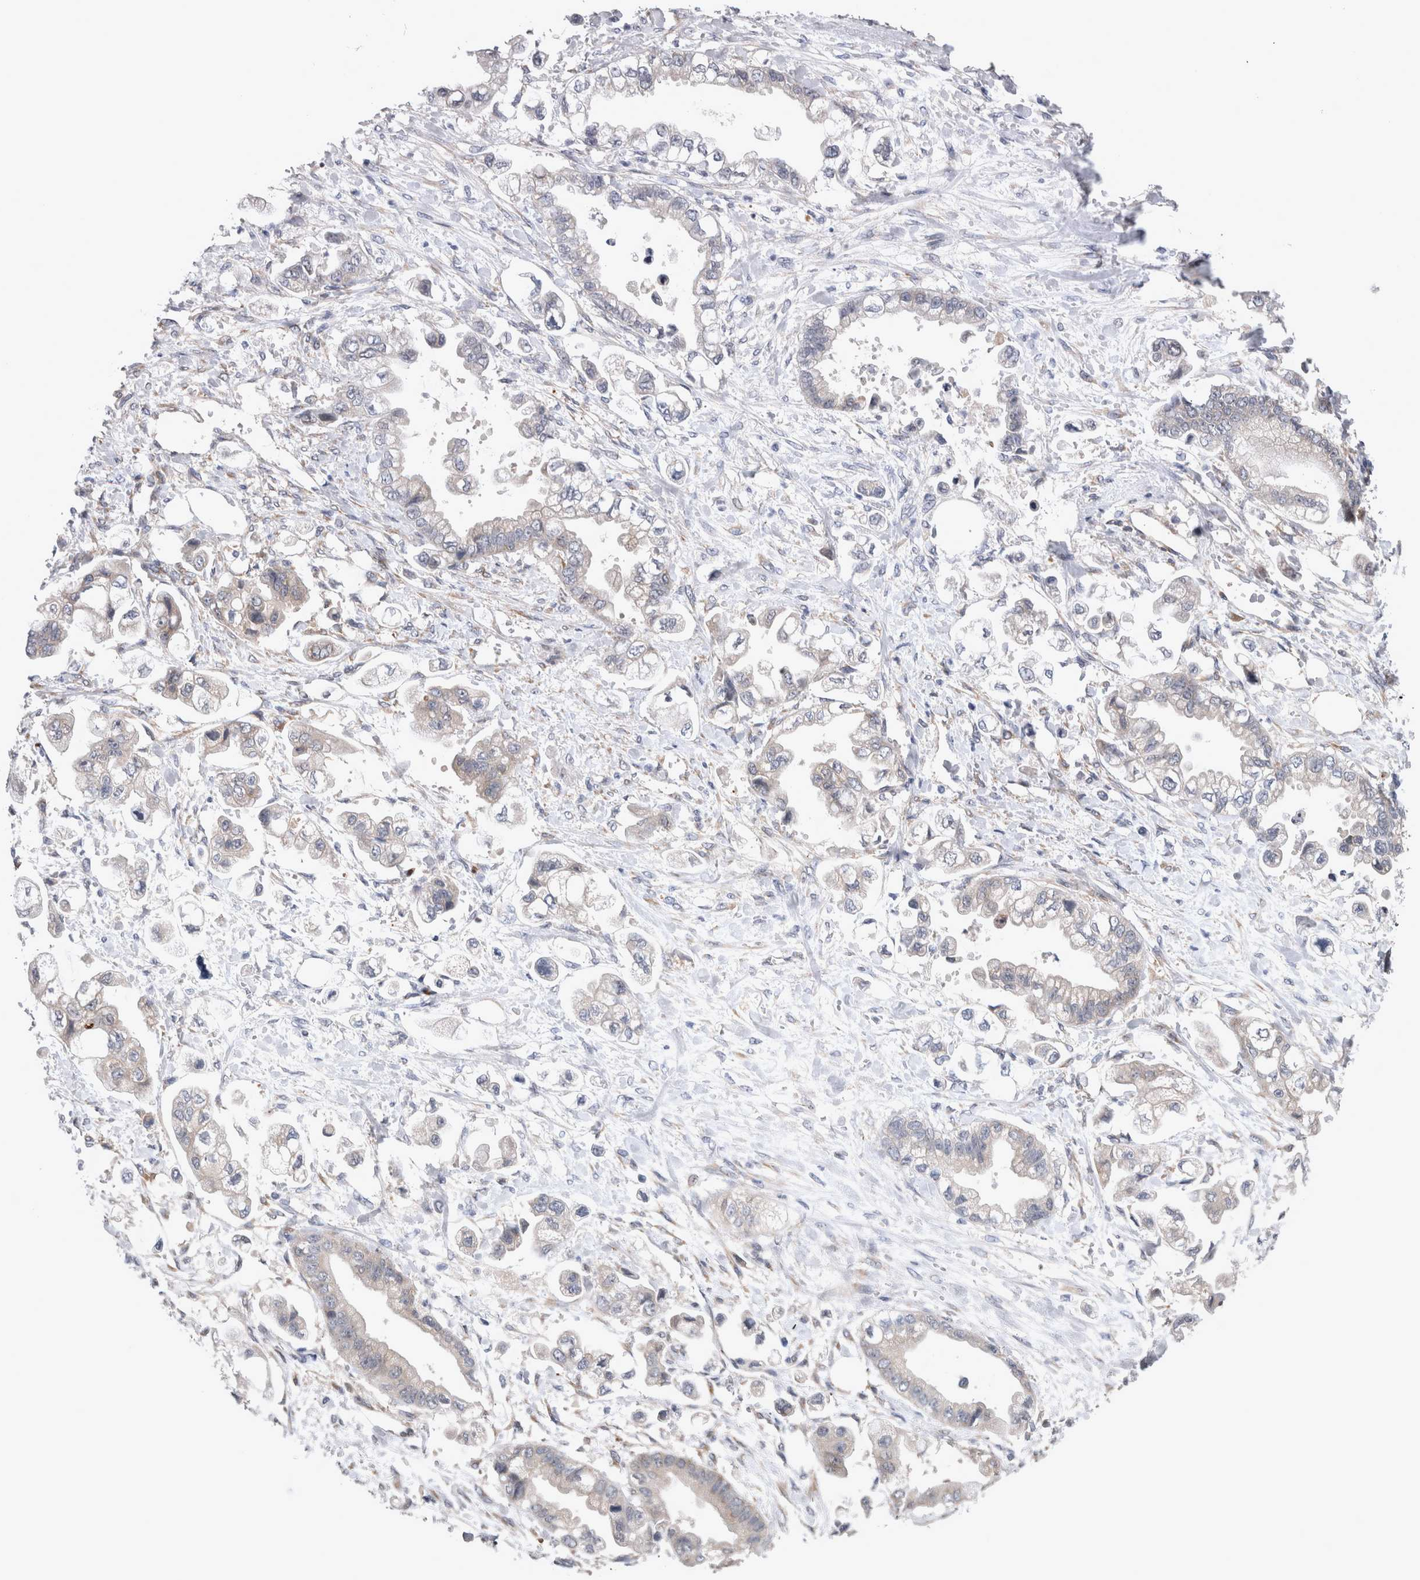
{"staining": {"intensity": "negative", "quantity": "none", "location": "none"}, "tissue": "stomach cancer", "cell_type": "Tumor cells", "image_type": "cancer", "snomed": [{"axis": "morphology", "description": "Adenocarcinoma, NOS"}, {"axis": "topography", "description": "Stomach"}], "caption": "Human stomach adenocarcinoma stained for a protein using IHC shows no expression in tumor cells.", "gene": "DDX6", "patient": {"sex": "male", "age": 62}}